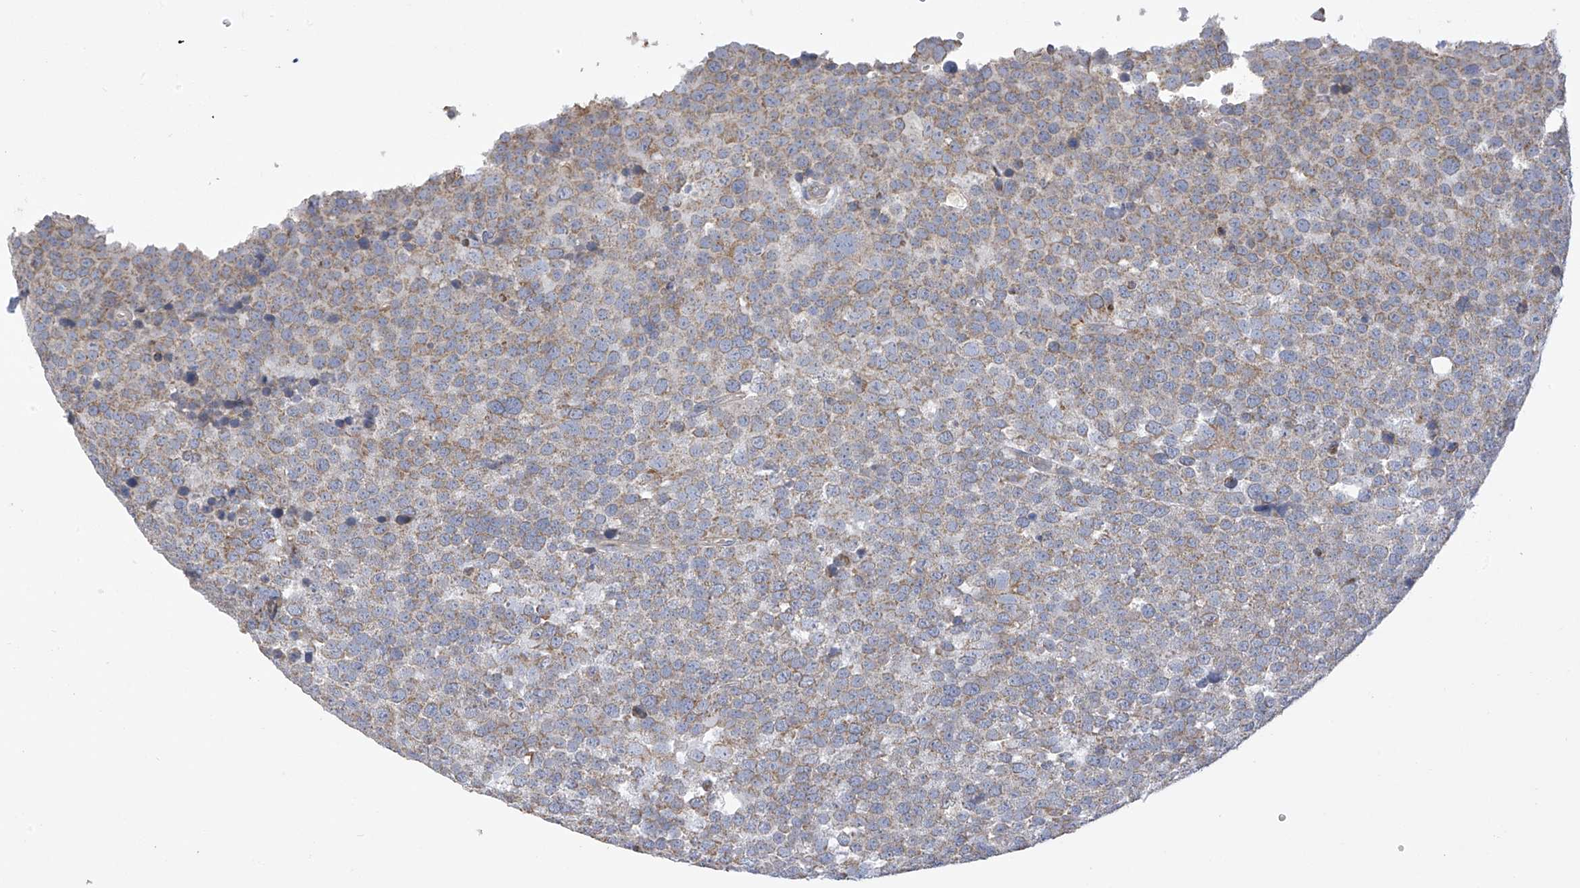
{"staining": {"intensity": "weak", "quantity": ">75%", "location": "cytoplasmic/membranous"}, "tissue": "testis cancer", "cell_type": "Tumor cells", "image_type": "cancer", "snomed": [{"axis": "morphology", "description": "Seminoma, NOS"}, {"axis": "topography", "description": "Testis"}], "caption": "Immunohistochemical staining of human testis cancer shows weak cytoplasmic/membranous protein staining in about >75% of tumor cells. The protein is stained brown, and the nuclei are stained in blue (DAB (3,3'-diaminobenzidine) IHC with brightfield microscopy, high magnification).", "gene": "SLCO4A1", "patient": {"sex": "male", "age": 71}}